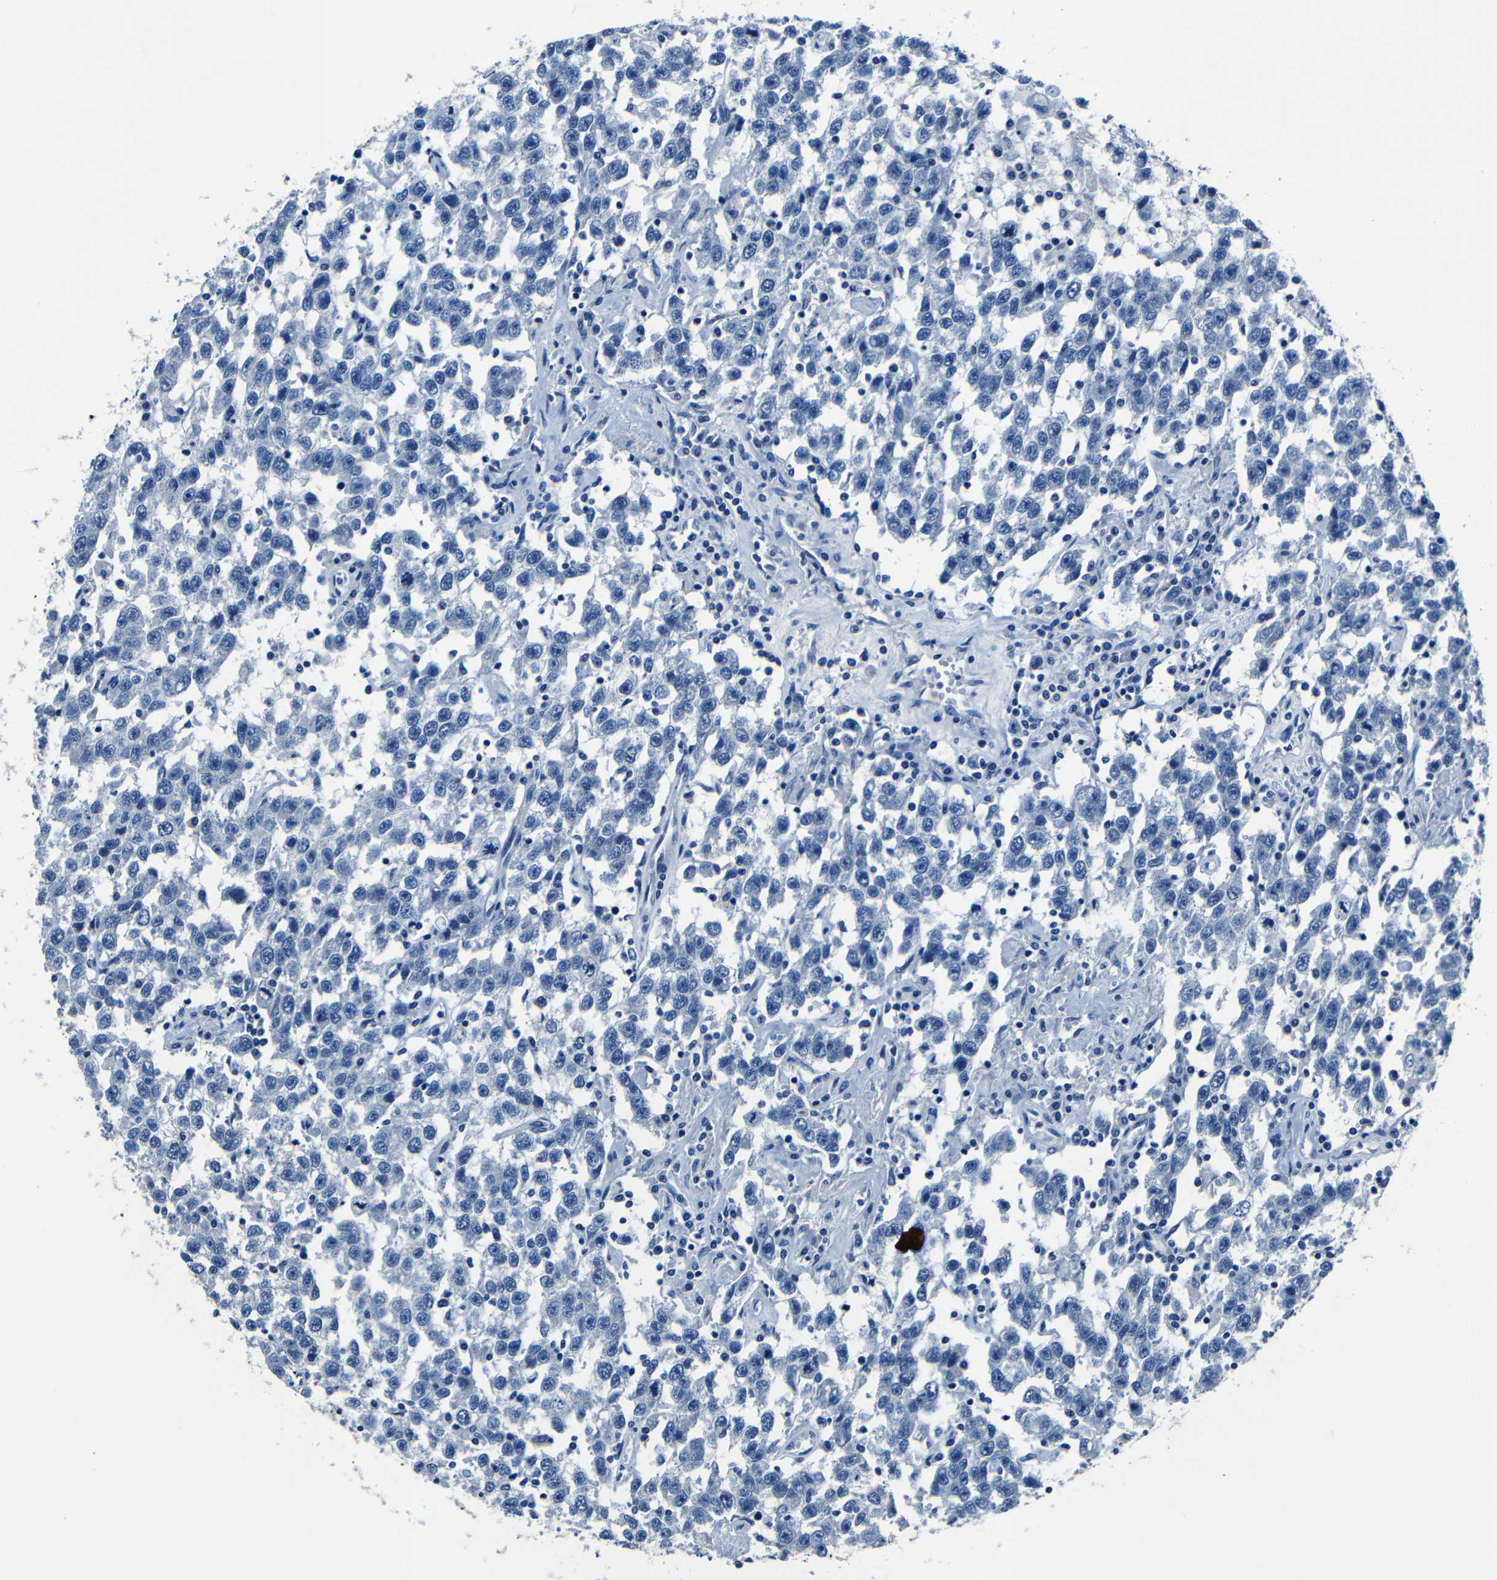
{"staining": {"intensity": "negative", "quantity": "none", "location": "none"}, "tissue": "testis cancer", "cell_type": "Tumor cells", "image_type": "cancer", "snomed": [{"axis": "morphology", "description": "Seminoma, NOS"}, {"axis": "topography", "description": "Testis"}], "caption": "Human seminoma (testis) stained for a protein using IHC exhibits no expression in tumor cells.", "gene": "NCMAP", "patient": {"sex": "male", "age": 41}}